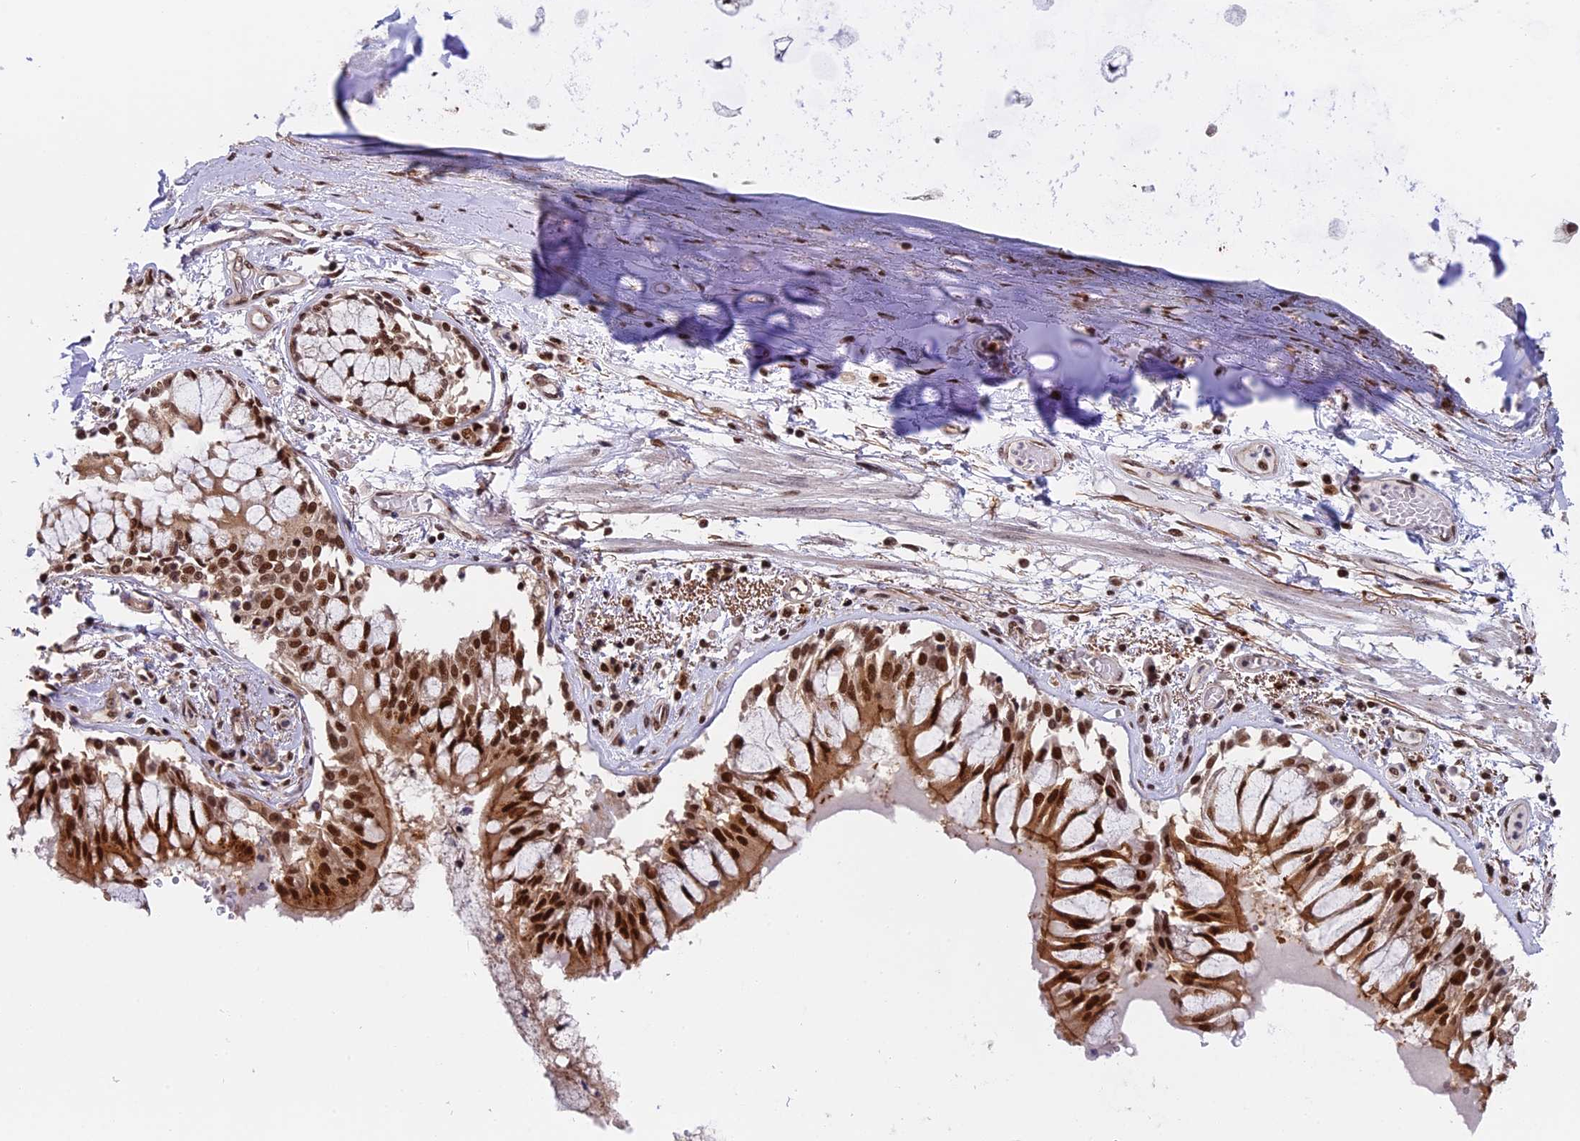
{"staining": {"intensity": "strong", "quantity": ">75%", "location": "nuclear"}, "tissue": "adipose tissue", "cell_type": "Adipocytes", "image_type": "normal", "snomed": [{"axis": "morphology", "description": "Normal tissue, NOS"}, {"axis": "topography", "description": "Cartilage tissue"}, {"axis": "topography", "description": "Bronchus"}, {"axis": "topography", "description": "Lung"}, {"axis": "topography", "description": "Peripheral nerve tissue"}], "caption": "High-power microscopy captured an IHC image of unremarkable adipose tissue, revealing strong nuclear staining in approximately >75% of adipocytes.", "gene": "RAMACL", "patient": {"sex": "female", "age": 49}}